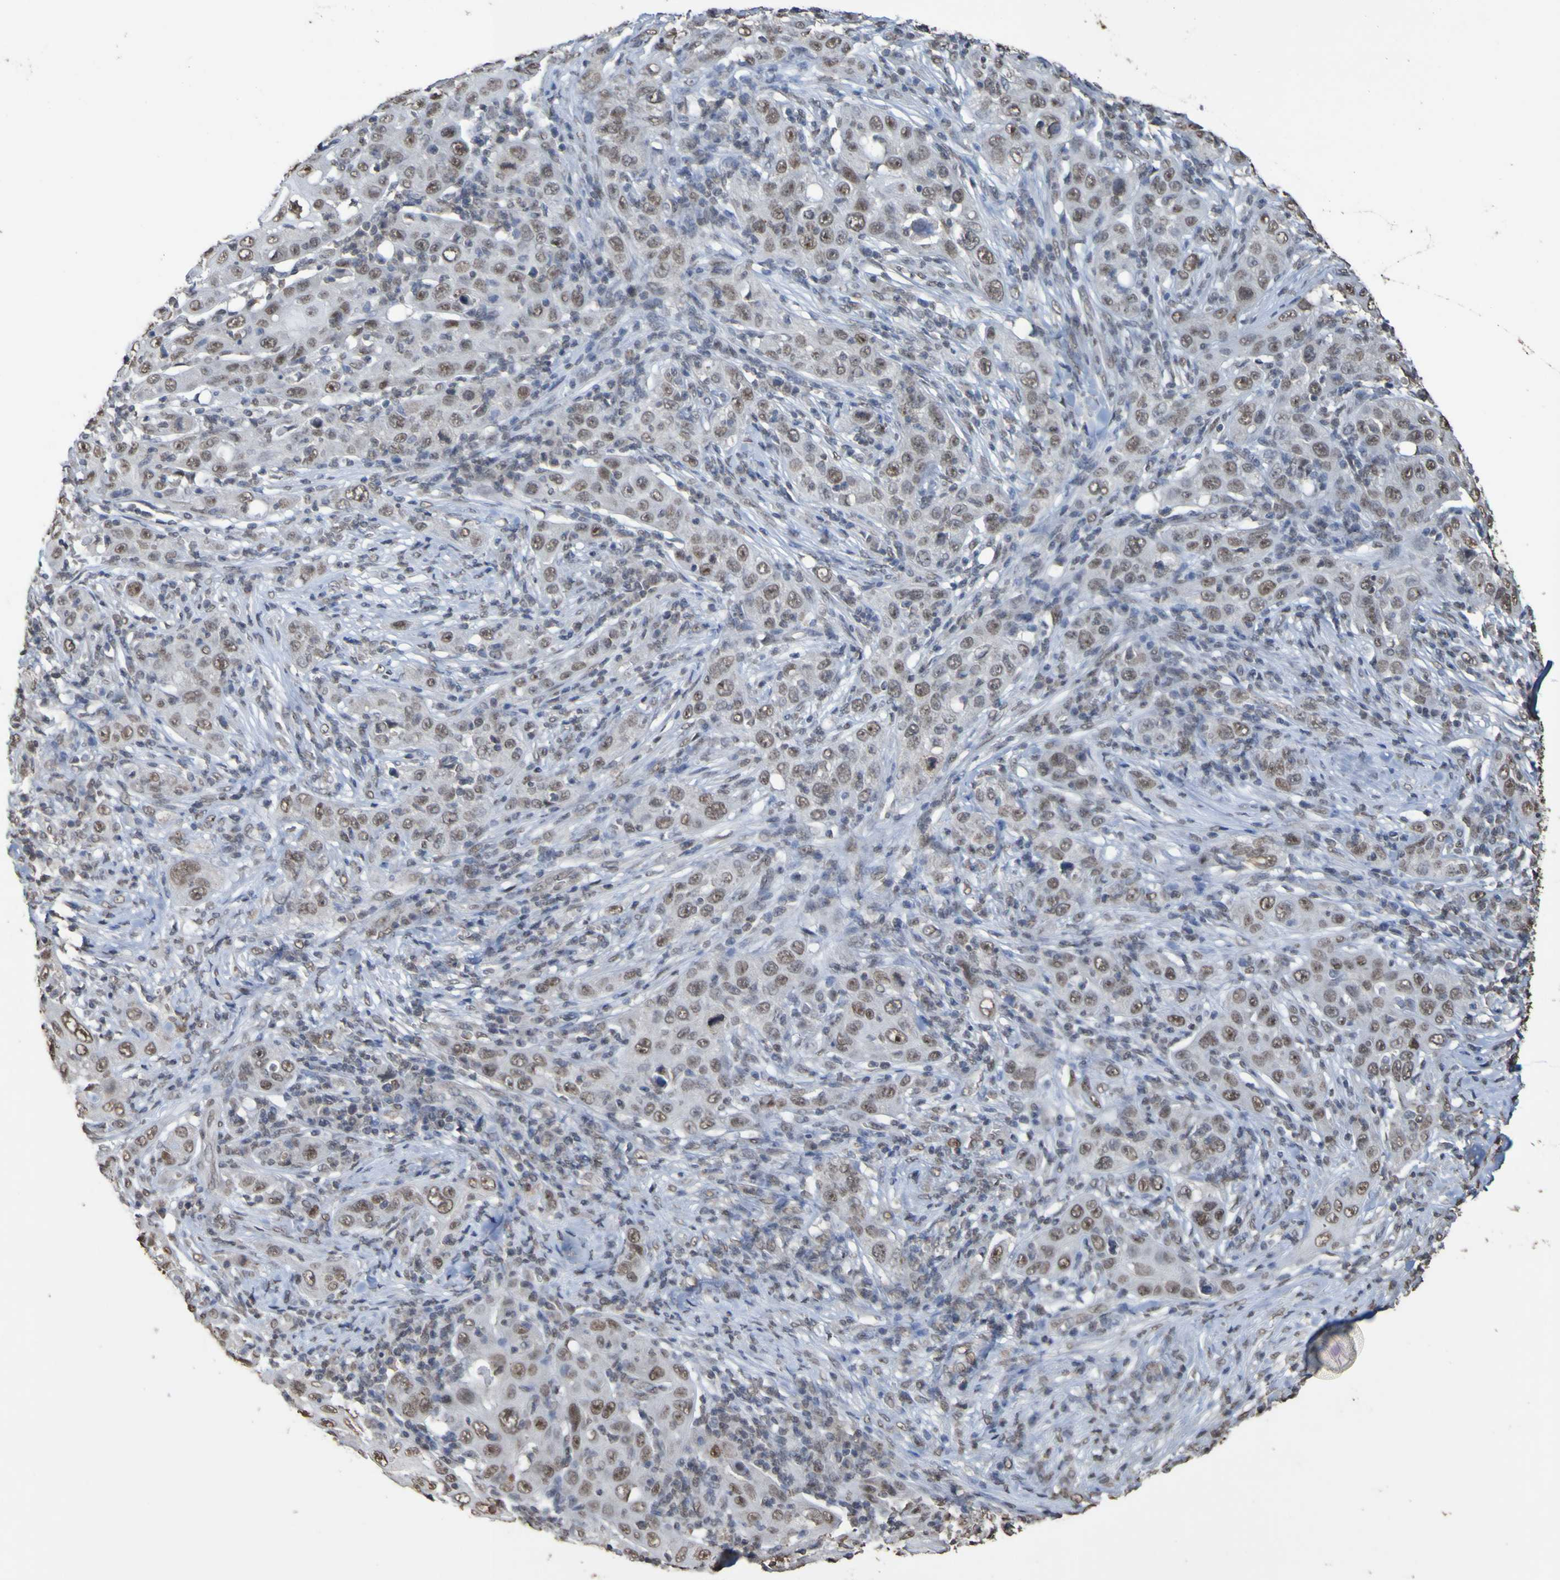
{"staining": {"intensity": "weak", "quantity": ">75%", "location": "nuclear"}, "tissue": "skin cancer", "cell_type": "Tumor cells", "image_type": "cancer", "snomed": [{"axis": "morphology", "description": "Squamous cell carcinoma, NOS"}, {"axis": "topography", "description": "Skin"}], "caption": "IHC (DAB) staining of skin cancer shows weak nuclear protein positivity in about >75% of tumor cells.", "gene": "ALKBH2", "patient": {"sex": "female", "age": 88}}